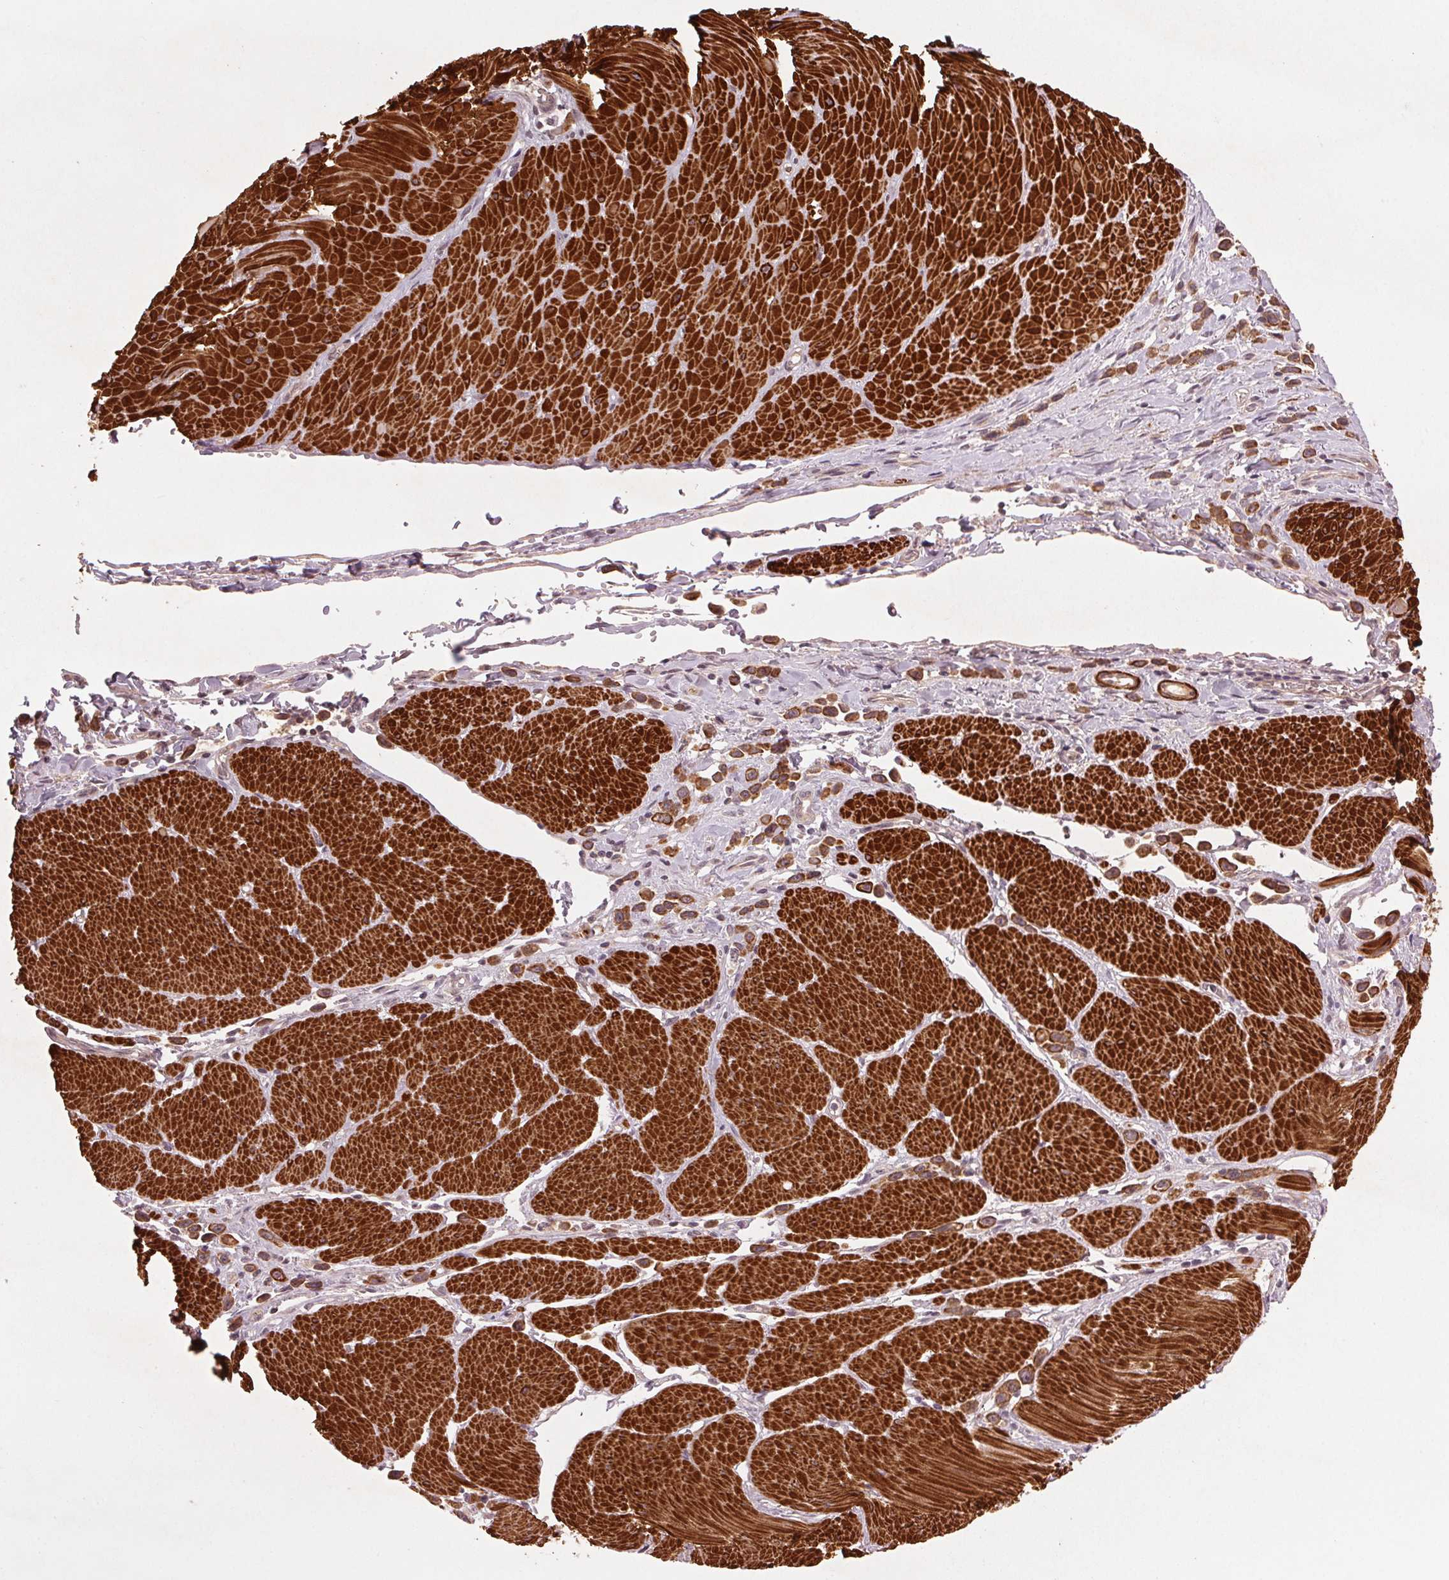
{"staining": {"intensity": "strong", "quantity": ">75%", "location": "cytoplasmic/membranous"}, "tissue": "stomach cancer", "cell_type": "Tumor cells", "image_type": "cancer", "snomed": [{"axis": "morphology", "description": "Adenocarcinoma, NOS"}, {"axis": "topography", "description": "Stomach"}], "caption": "An IHC photomicrograph of neoplastic tissue is shown. Protein staining in brown labels strong cytoplasmic/membranous positivity in stomach cancer within tumor cells.", "gene": "SMLR1", "patient": {"sex": "male", "age": 47}}